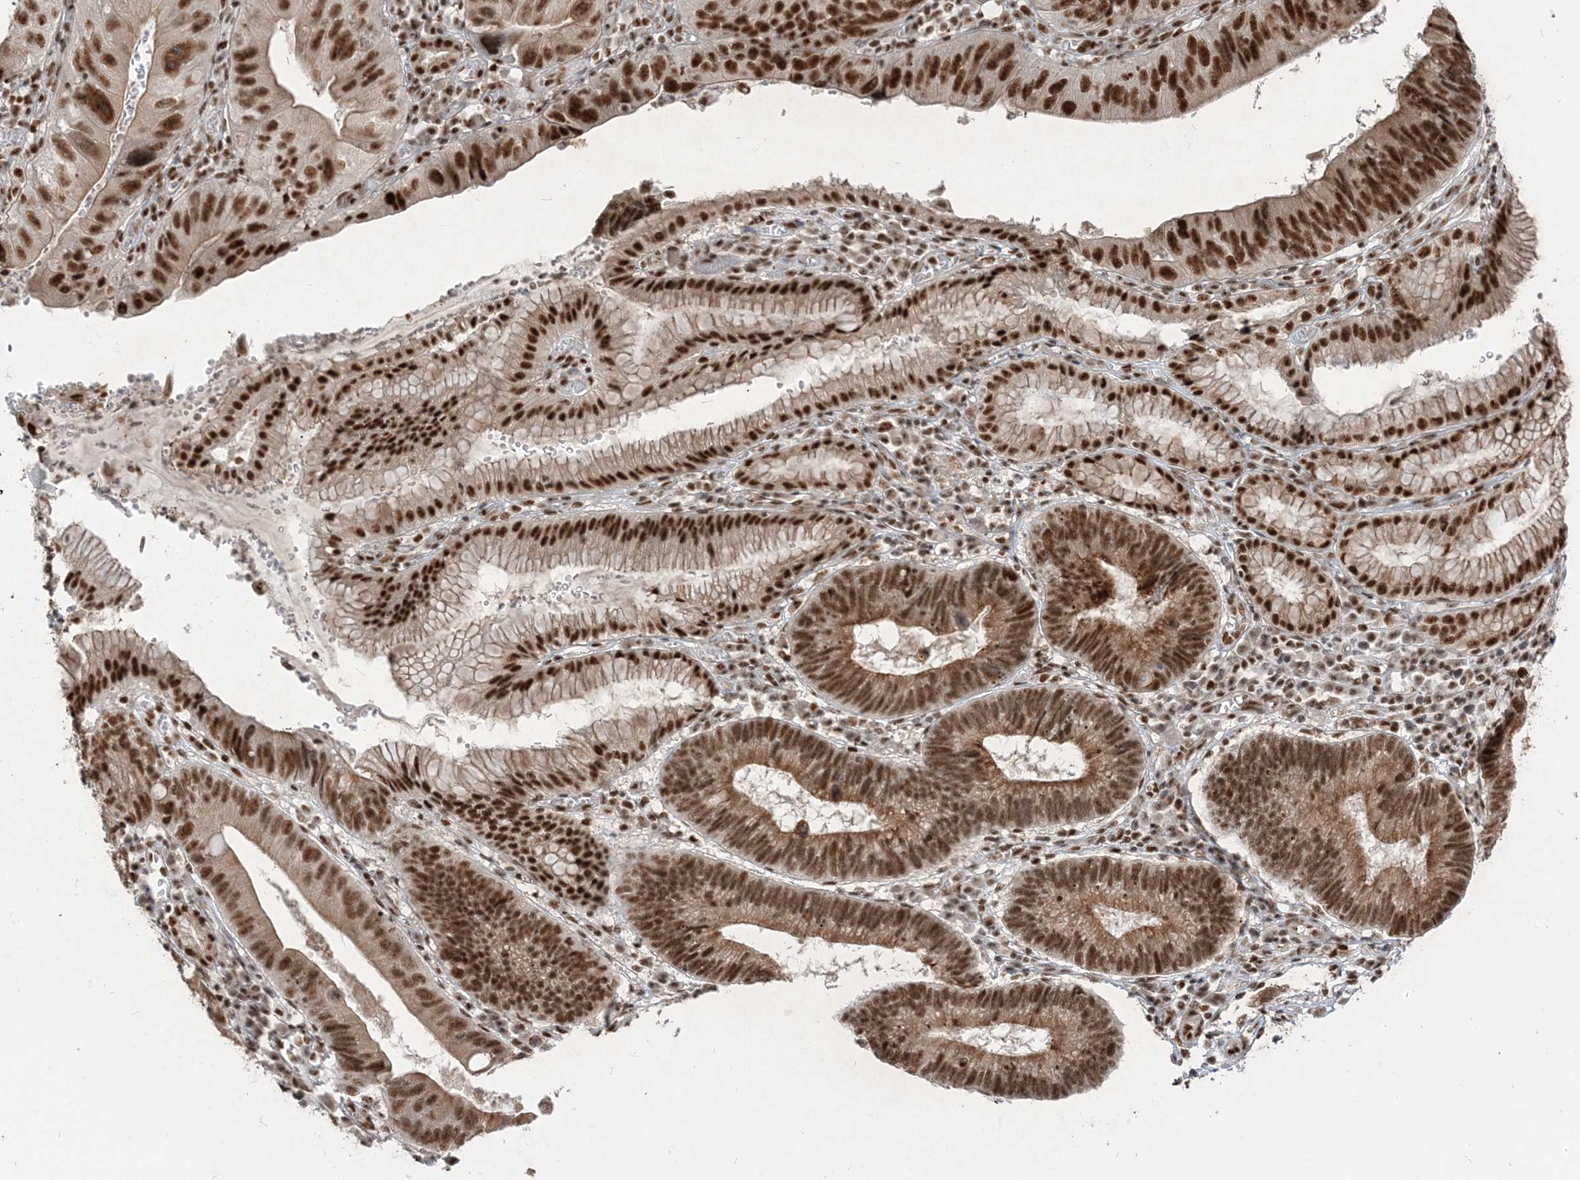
{"staining": {"intensity": "strong", "quantity": ">75%", "location": "cytoplasmic/membranous,nuclear"}, "tissue": "stomach cancer", "cell_type": "Tumor cells", "image_type": "cancer", "snomed": [{"axis": "morphology", "description": "Adenocarcinoma, NOS"}, {"axis": "topography", "description": "Stomach"}], "caption": "Stomach cancer (adenocarcinoma) stained with a protein marker reveals strong staining in tumor cells.", "gene": "ARGLU1", "patient": {"sex": "male", "age": 59}}